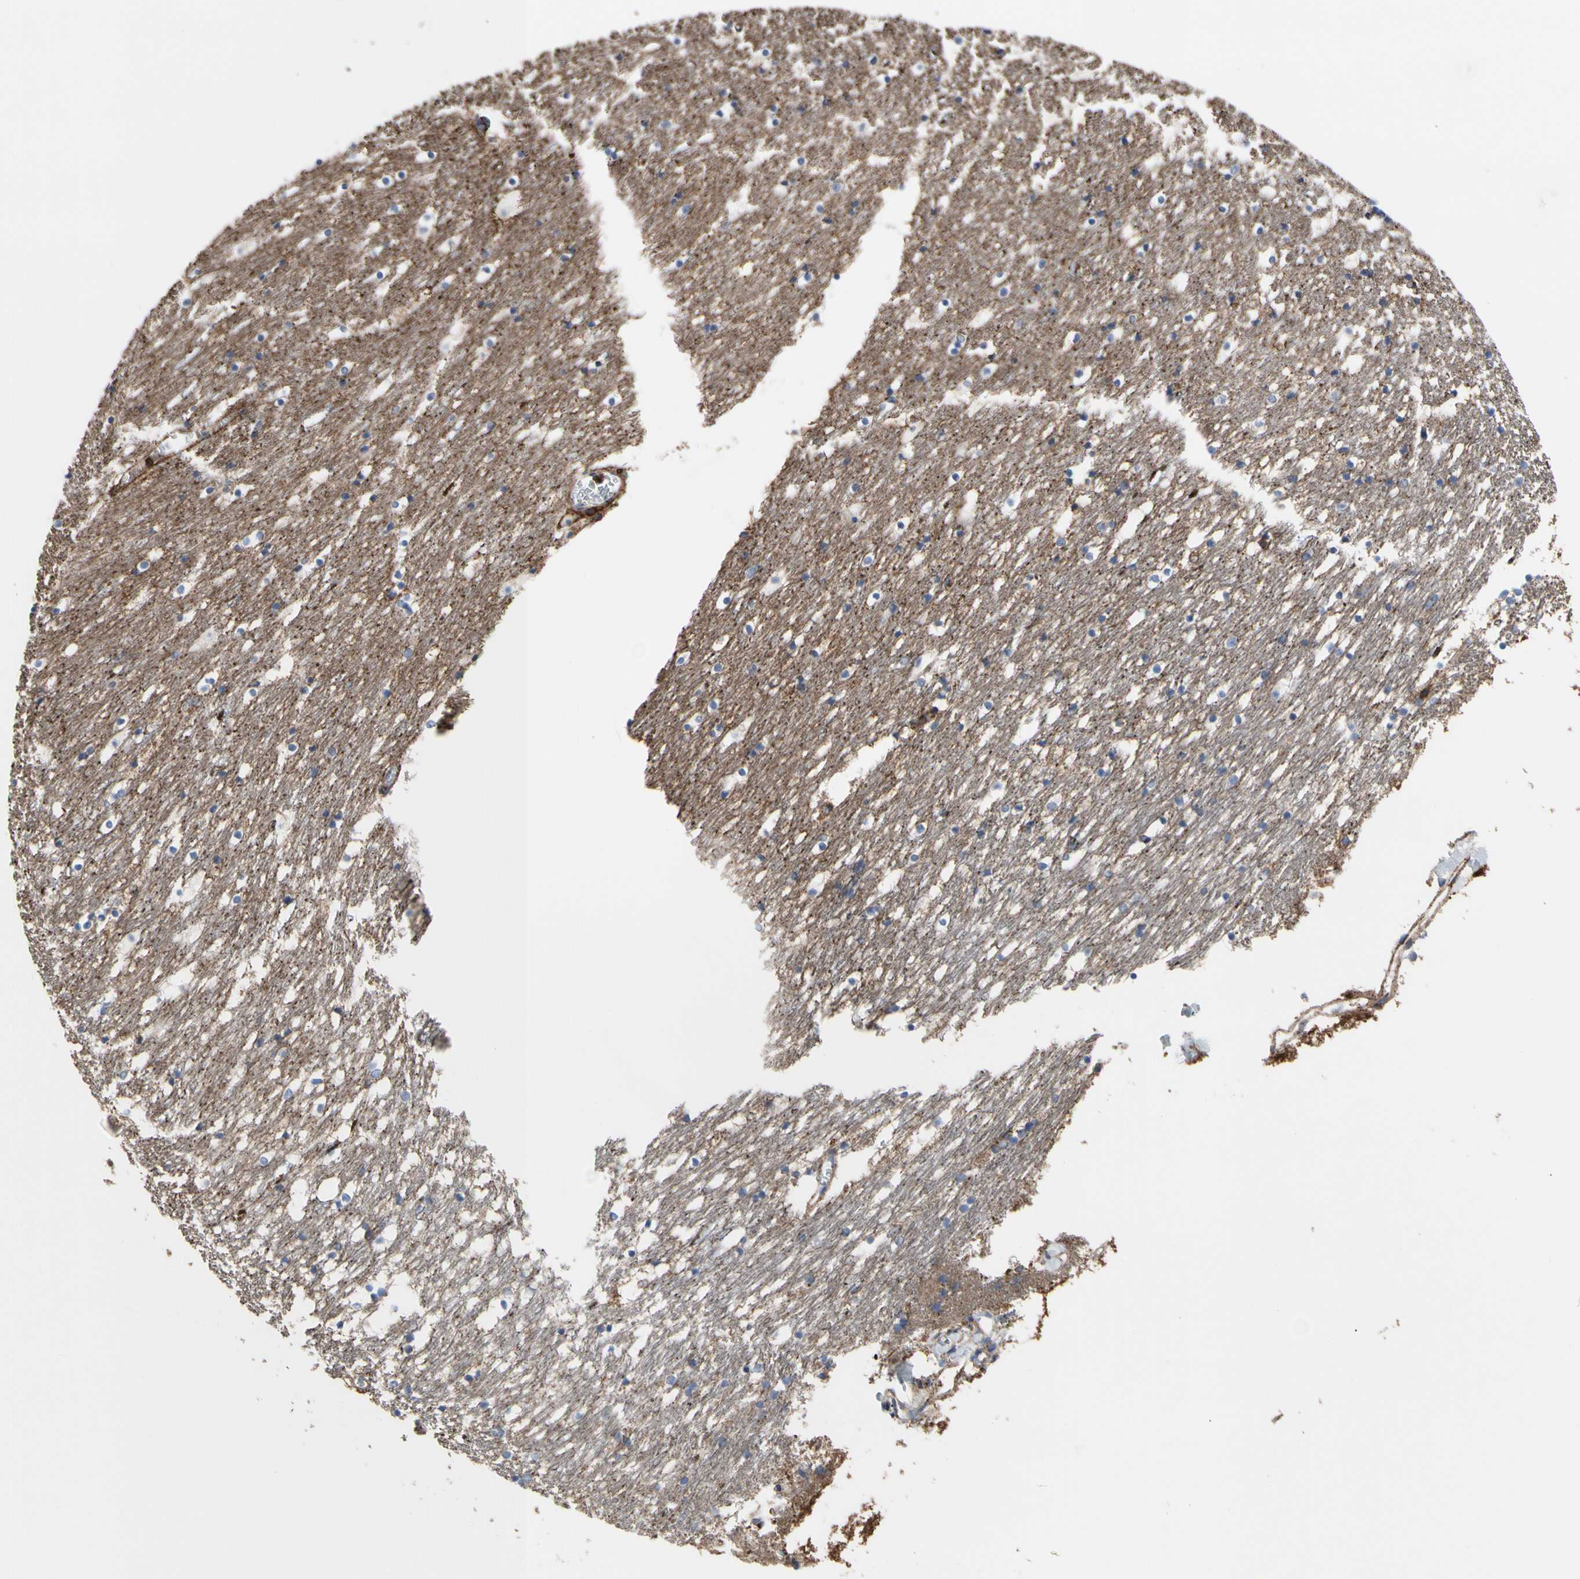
{"staining": {"intensity": "negative", "quantity": "none", "location": "none"}, "tissue": "caudate", "cell_type": "Glial cells", "image_type": "normal", "snomed": [{"axis": "morphology", "description": "Normal tissue, NOS"}, {"axis": "topography", "description": "Lateral ventricle wall"}], "caption": "Immunohistochemistry image of benign caudate: caudate stained with DAB (3,3'-diaminobenzidine) demonstrates no significant protein staining in glial cells.", "gene": "ANXA6", "patient": {"sex": "male", "age": 45}}